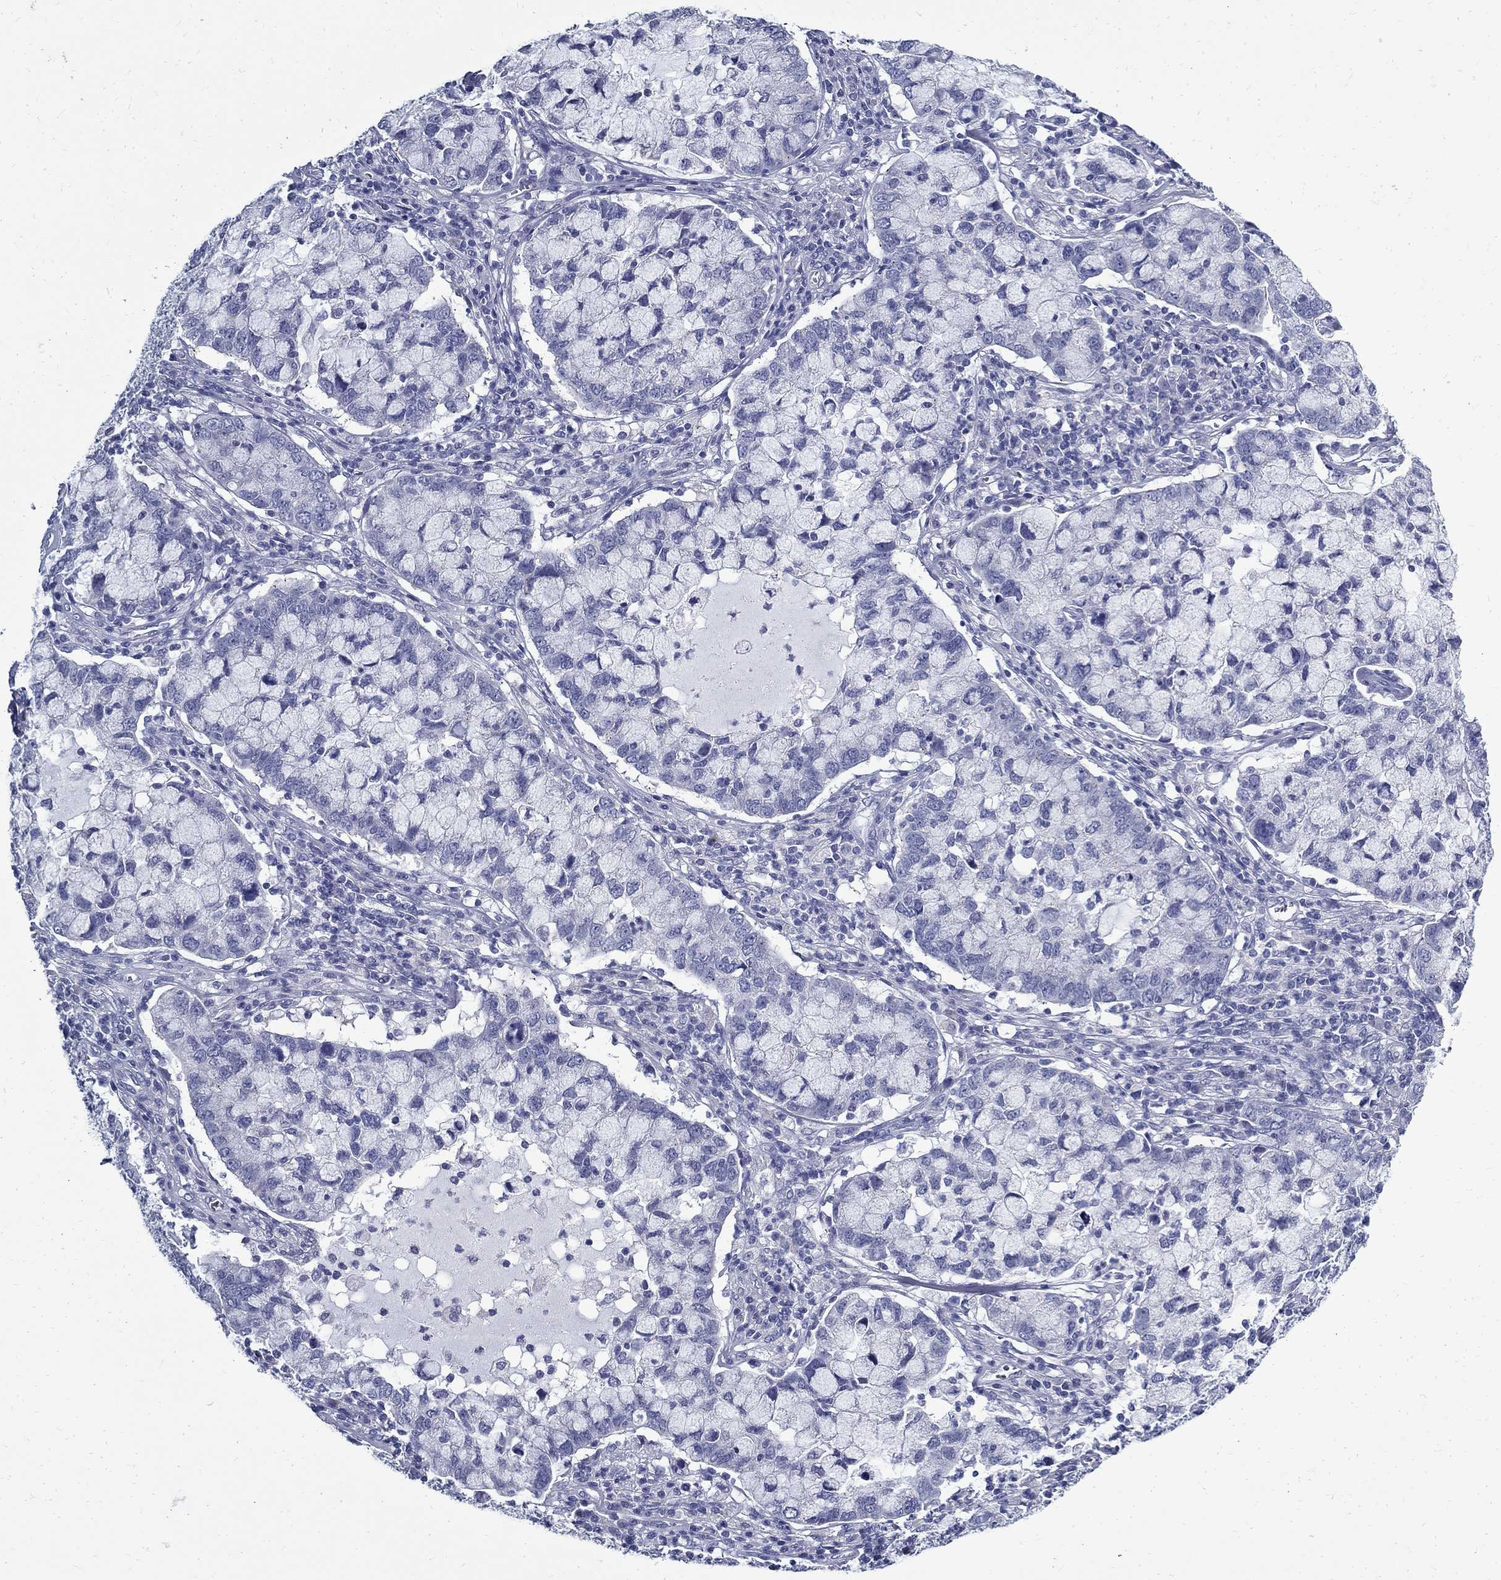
{"staining": {"intensity": "negative", "quantity": "none", "location": "none"}, "tissue": "cervical cancer", "cell_type": "Tumor cells", "image_type": "cancer", "snomed": [{"axis": "morphology", "description": "Adenocarcinoma, NOS"}, {"axis": "topography", "description": "Cervix"}], "caption": "Histopathology image shows no significant protein staining in tumor cells of adenocarcinoma (cervical).", "gene": "TGM4", "patient": {"sex": "female", "age": 40}}